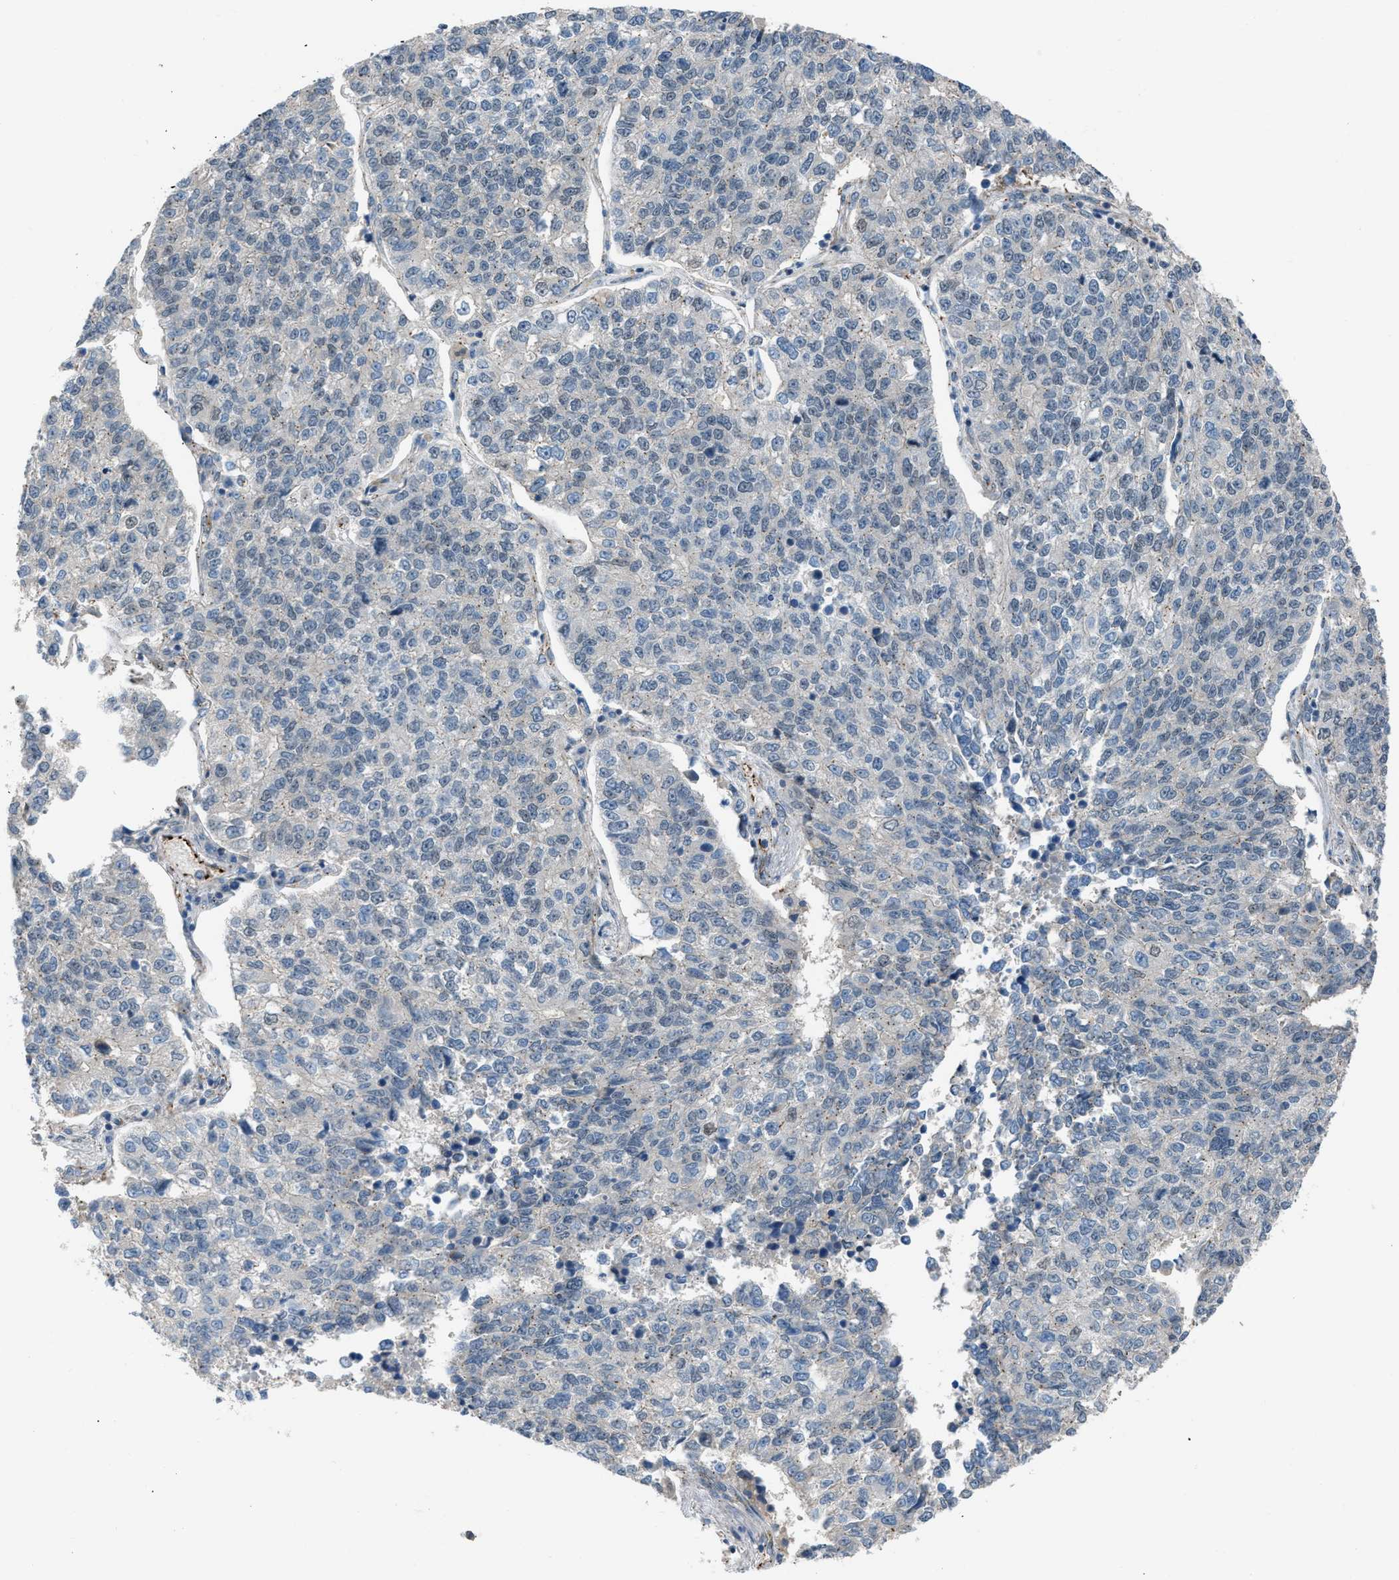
{"staining": {"intensity": "negative", "quantity": "none", "location": "none"}, "tissue": "lung cancer", "cell_type": "Tumor cells", "image_type": "cancer", "snomed": [{"axis": "morphology", "description": "Adenocarcinoma, NOS"}, {"axis": "topography", "description": "Lung"}], "caption": "Tumor cells are negative for protein expression in human adenocarcinoma (lung).", "gene": "CRTC1", "patient": {"sex": "male", "age": 49}}